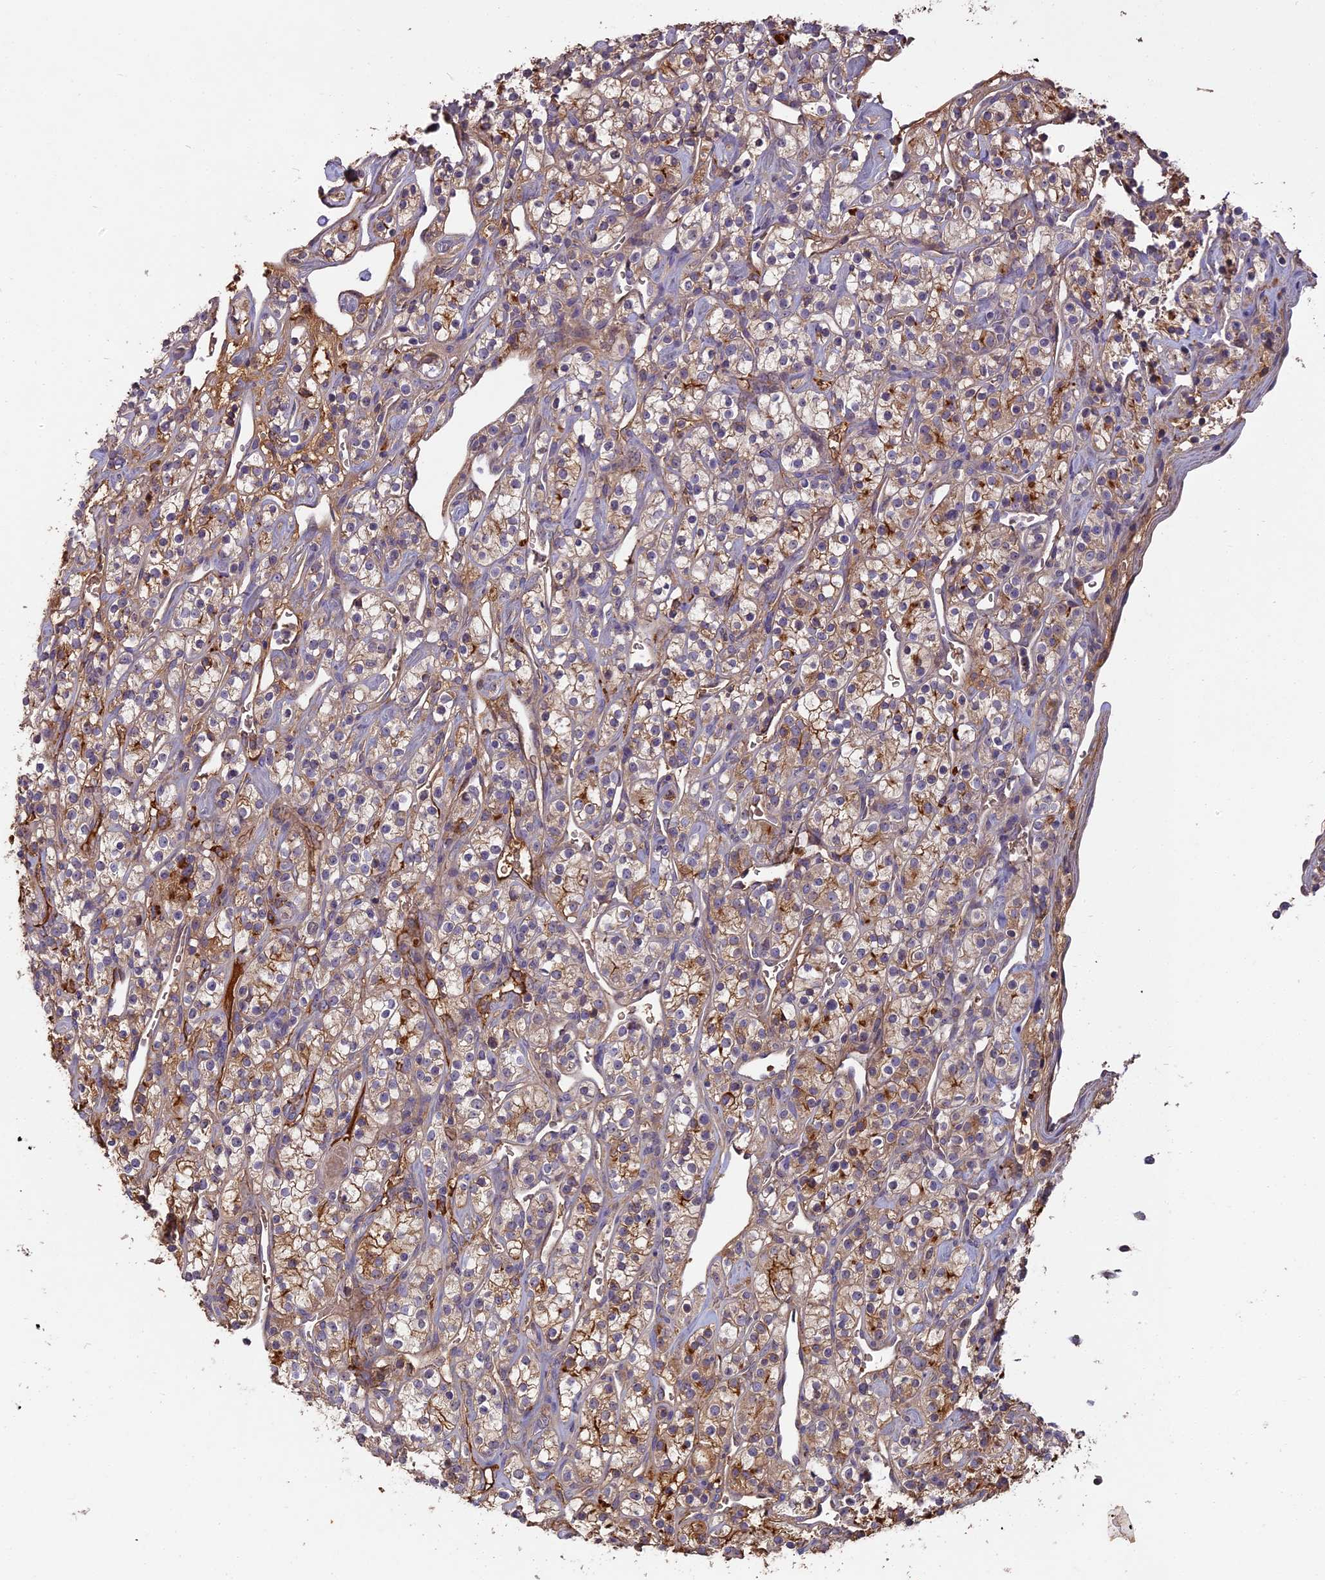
{"staining": {"intensity": "moderate", "quantity": "25%-75%", "location": "cytoplasmic/membranous"}, "tissue": "renal cancer", "cell_type": "Tumor cells", "image_type": "cancer", "snomed": [{"axis": "morphology", "description": "Adenocarcinoma, NOS"}, {"axis": "topography", "description": "Kidney"}], "caption": "High-magnification brightfield microscopy of renal adenocarcinoma stained with DAB (3,3'-diaminobenzidine) (brown) and counterstained with hematoxylin (blue). tumor cells exhibit moderate cytoplasmic/membranous expression is seen in approximately25%-75% of cells. The staining was performed using DAB (3,3'-diaminobenzidine) to visualize the protein expression in brown, while the nuclei were stained in blue with hematoxylin (Magnification: 20x).", "gene": "ERMAP", "patient": {"sex": "male", "age": 77}}